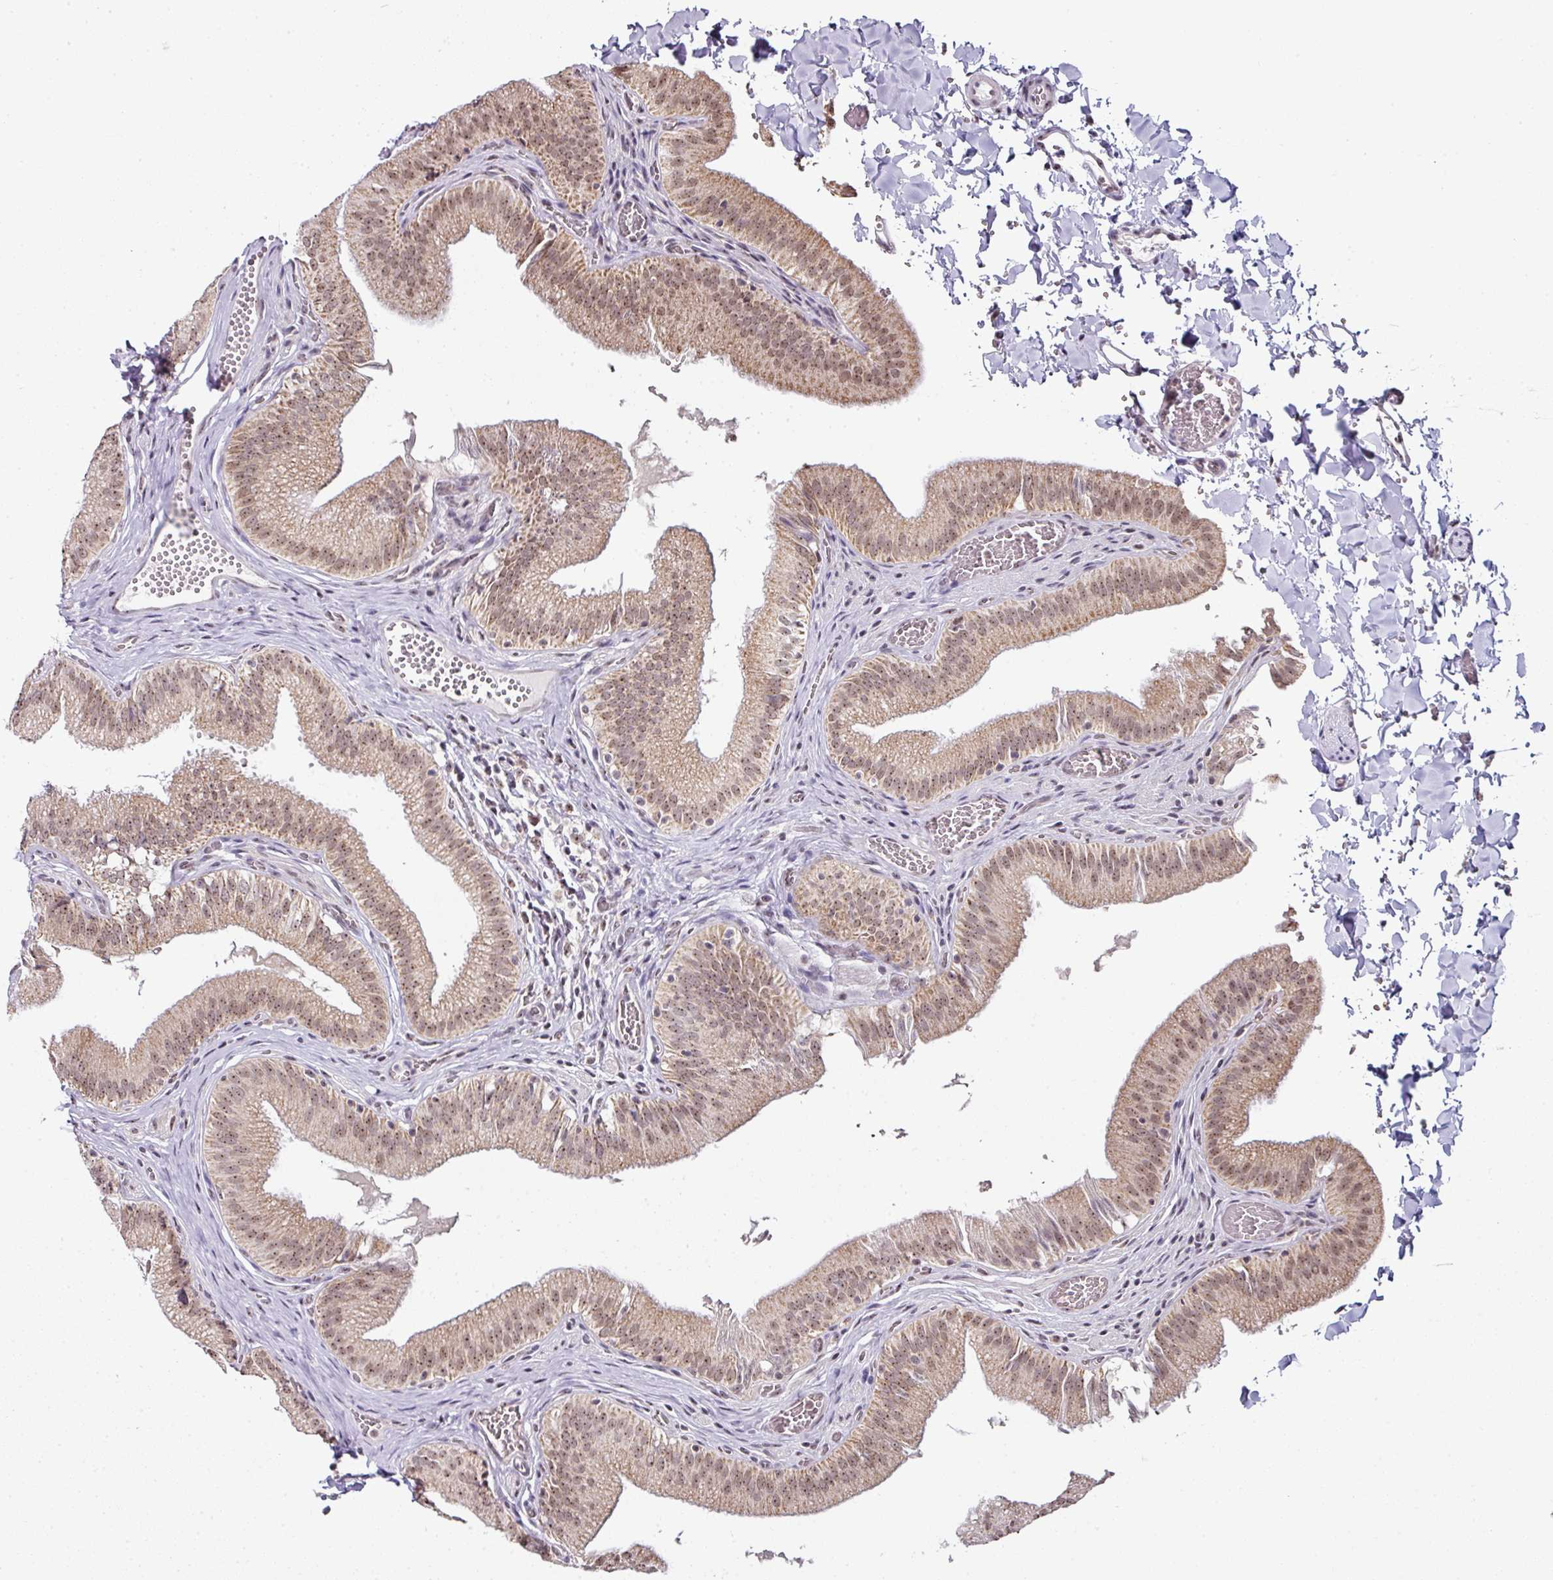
{"staining": {"intensity": "moderate", "quantity": ">75%", "location": "cytoplasmic/membranous,nuclear"}, "tissue": "gallbladder", "cell_type": "Glandular cells", "image_type": "normal", "snomed": [{"axis": "morphology", "description": "Normal tissue, NOS"}, {"axis": "topography", "description": "Gallbladder"}, {"axis": "topography", "description": "Peripheral nerve tissue"}], "caption": "Protein expression analysis of unremarkable human gallbladder reveals moderate cytoplasmic/membranous,nuclear expression in approximately >75% of glandular cells.", "gene": "NACC2", "patient": {"sex": "male", "age": 17}}